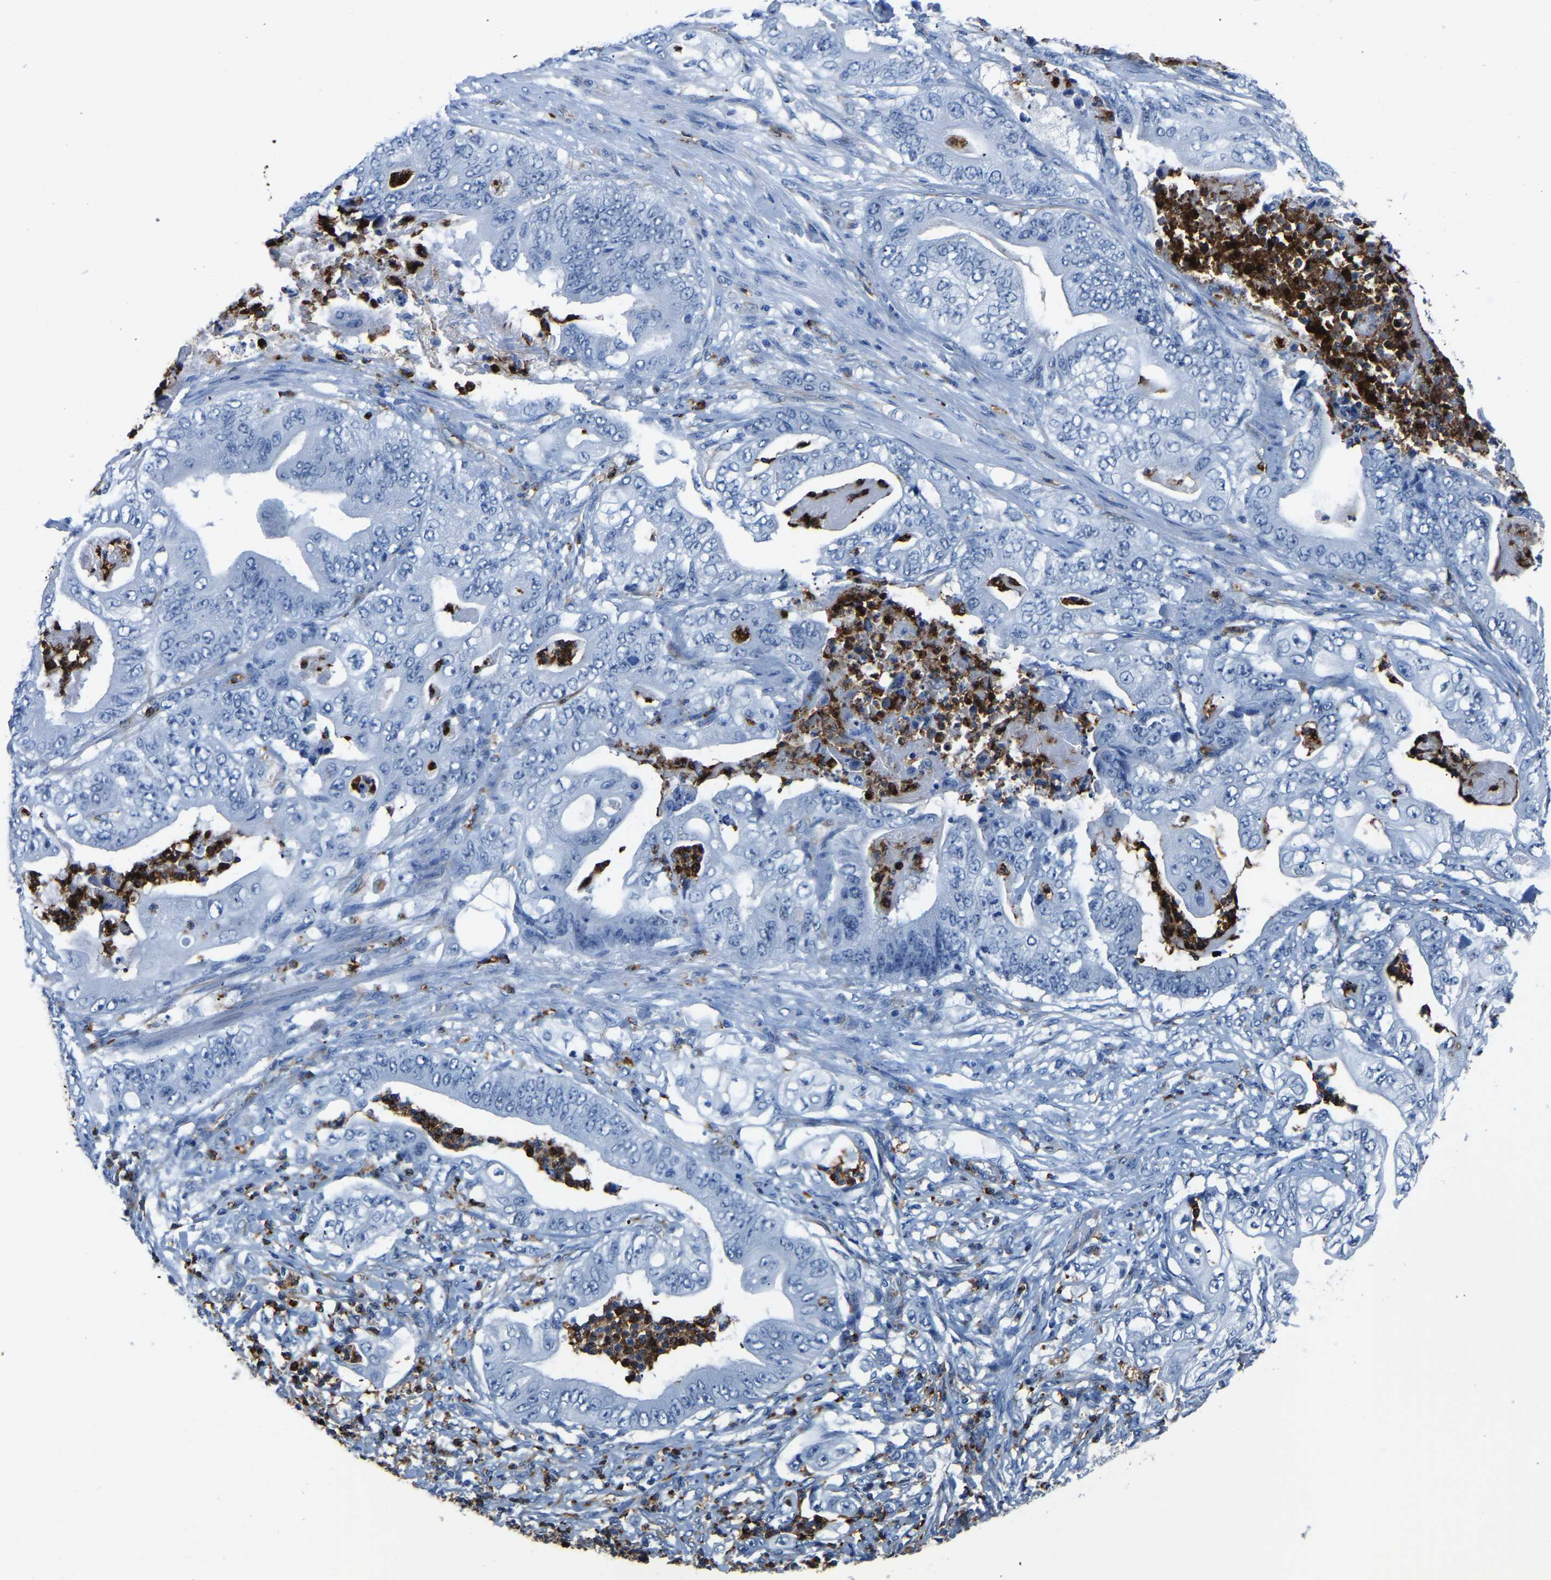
{"staining": {"intensity": "negative", "quantity": "none", "location": "none"}, "tissue": "stomach cancer", "cell_type": "Tumor cells", "image_type": "cancer", "snomed": [{"axis": "morphology", "description": "Adenocarcinoma, NOS"}, {"axis": "topography", "description": "Stomach"}], "caption": "Stomach cancer stained for a protein using immunohistochemistry exhibits no positivity tumor cells.", "gene": "MS4A3", "patient": {"sex": "female", "age": 73}}